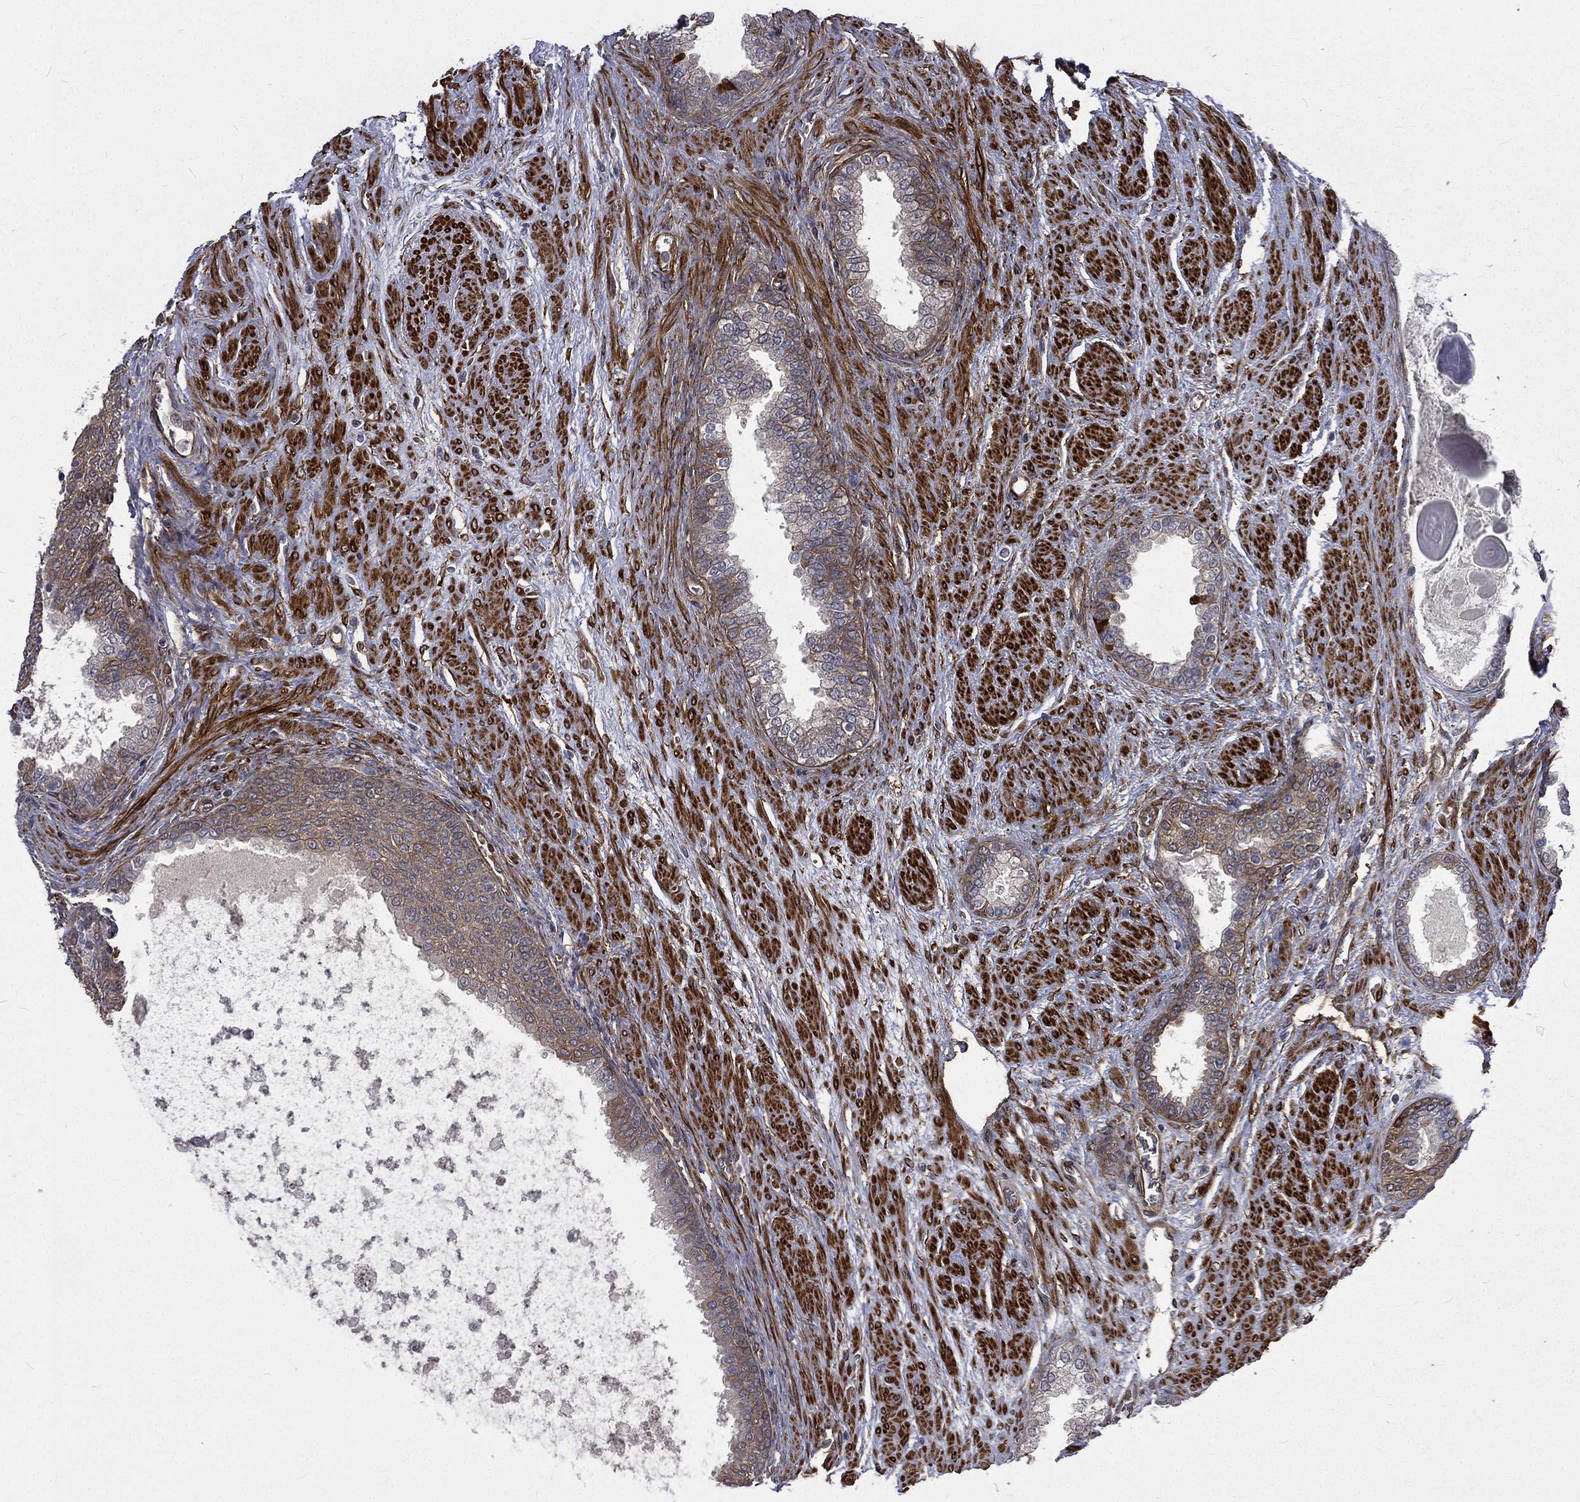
{"staining": {"intensity": "weak", "quantity": "<25%", "location": "cytoplasmic/membranous"}, "tissue": "prostate cancer", "cell_type": "Tumor cells", "image_type": "cancer", "snomed": [{"axis": "morphology", "description": "Adenocarcinoma, NOS"}, {"axis": "topography", "description": "Prostate and seminal vesicle, NOS"}, {"axis": "topography", "description": "Prostate"}], "caption": "DAB (3,3'-diaminobenzidine) immunohistochemical staining of human prostate cancer (adenocarcinoma) reveals no significant positivity in tumor cells. (IHC, brightfield microscopy, high magnification).", "gene": "PPFIBP1", "patient": {"sex": "male", "age": 62}}